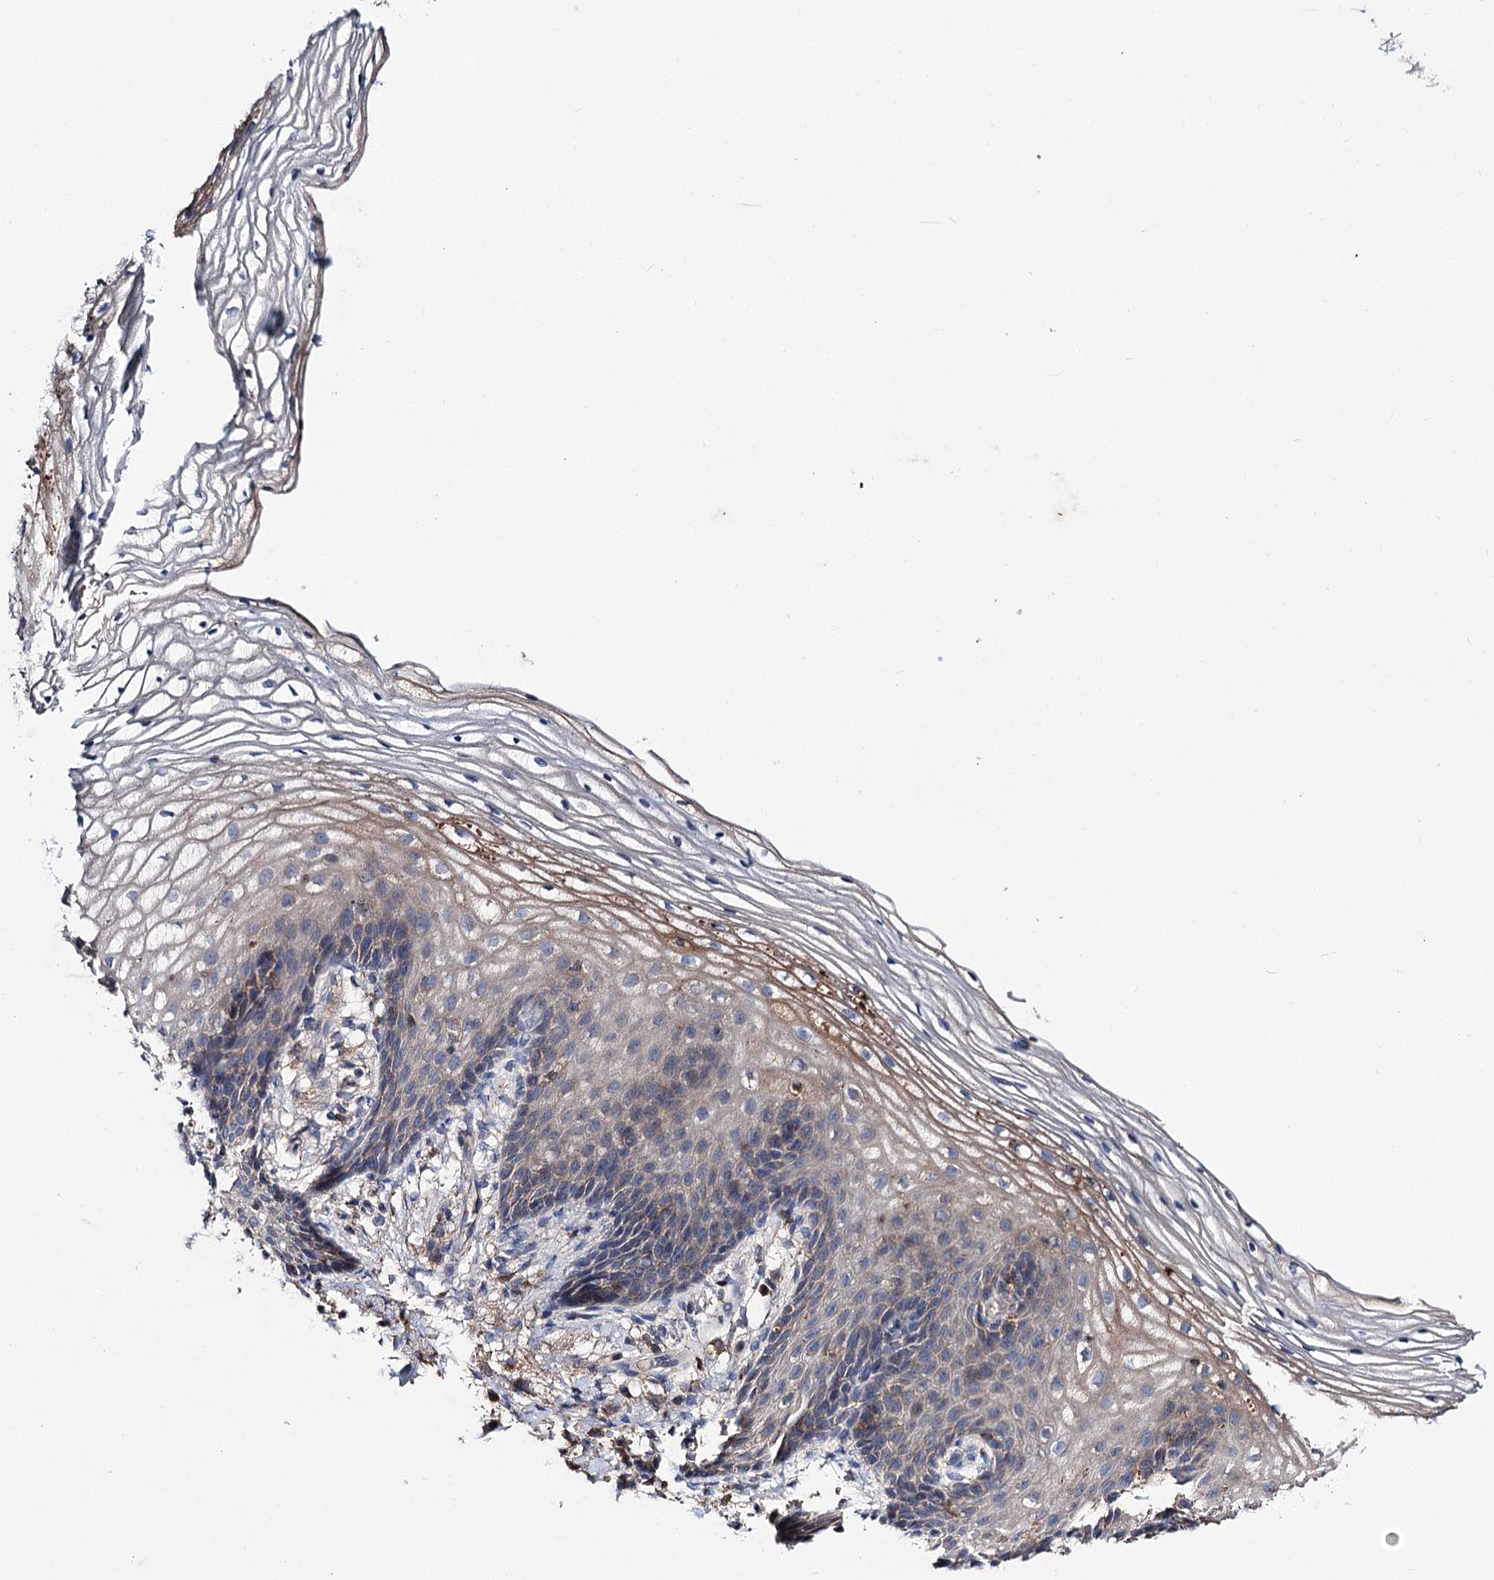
{"staining": {"intensity": "weak", "quantity": "25%-75%", "location": "cytoplasmic/membranous"}, "tissue": "vagina", "cell_type": "Squamous epithelial cells", "image_type": "normal", "snomed": [{"axis": "morphology", "description": "Normal tissue, NOS"}, {"axis": "topography", "description": "Vagina"}], "caption": "Squamous epithelial cells display low levels of weak cytoplasmic/membranous expression in approximately 25%-75% of cells in benign vagina.", "gene": "CLPB", "patient": {"sex": "female", "age": 60}}